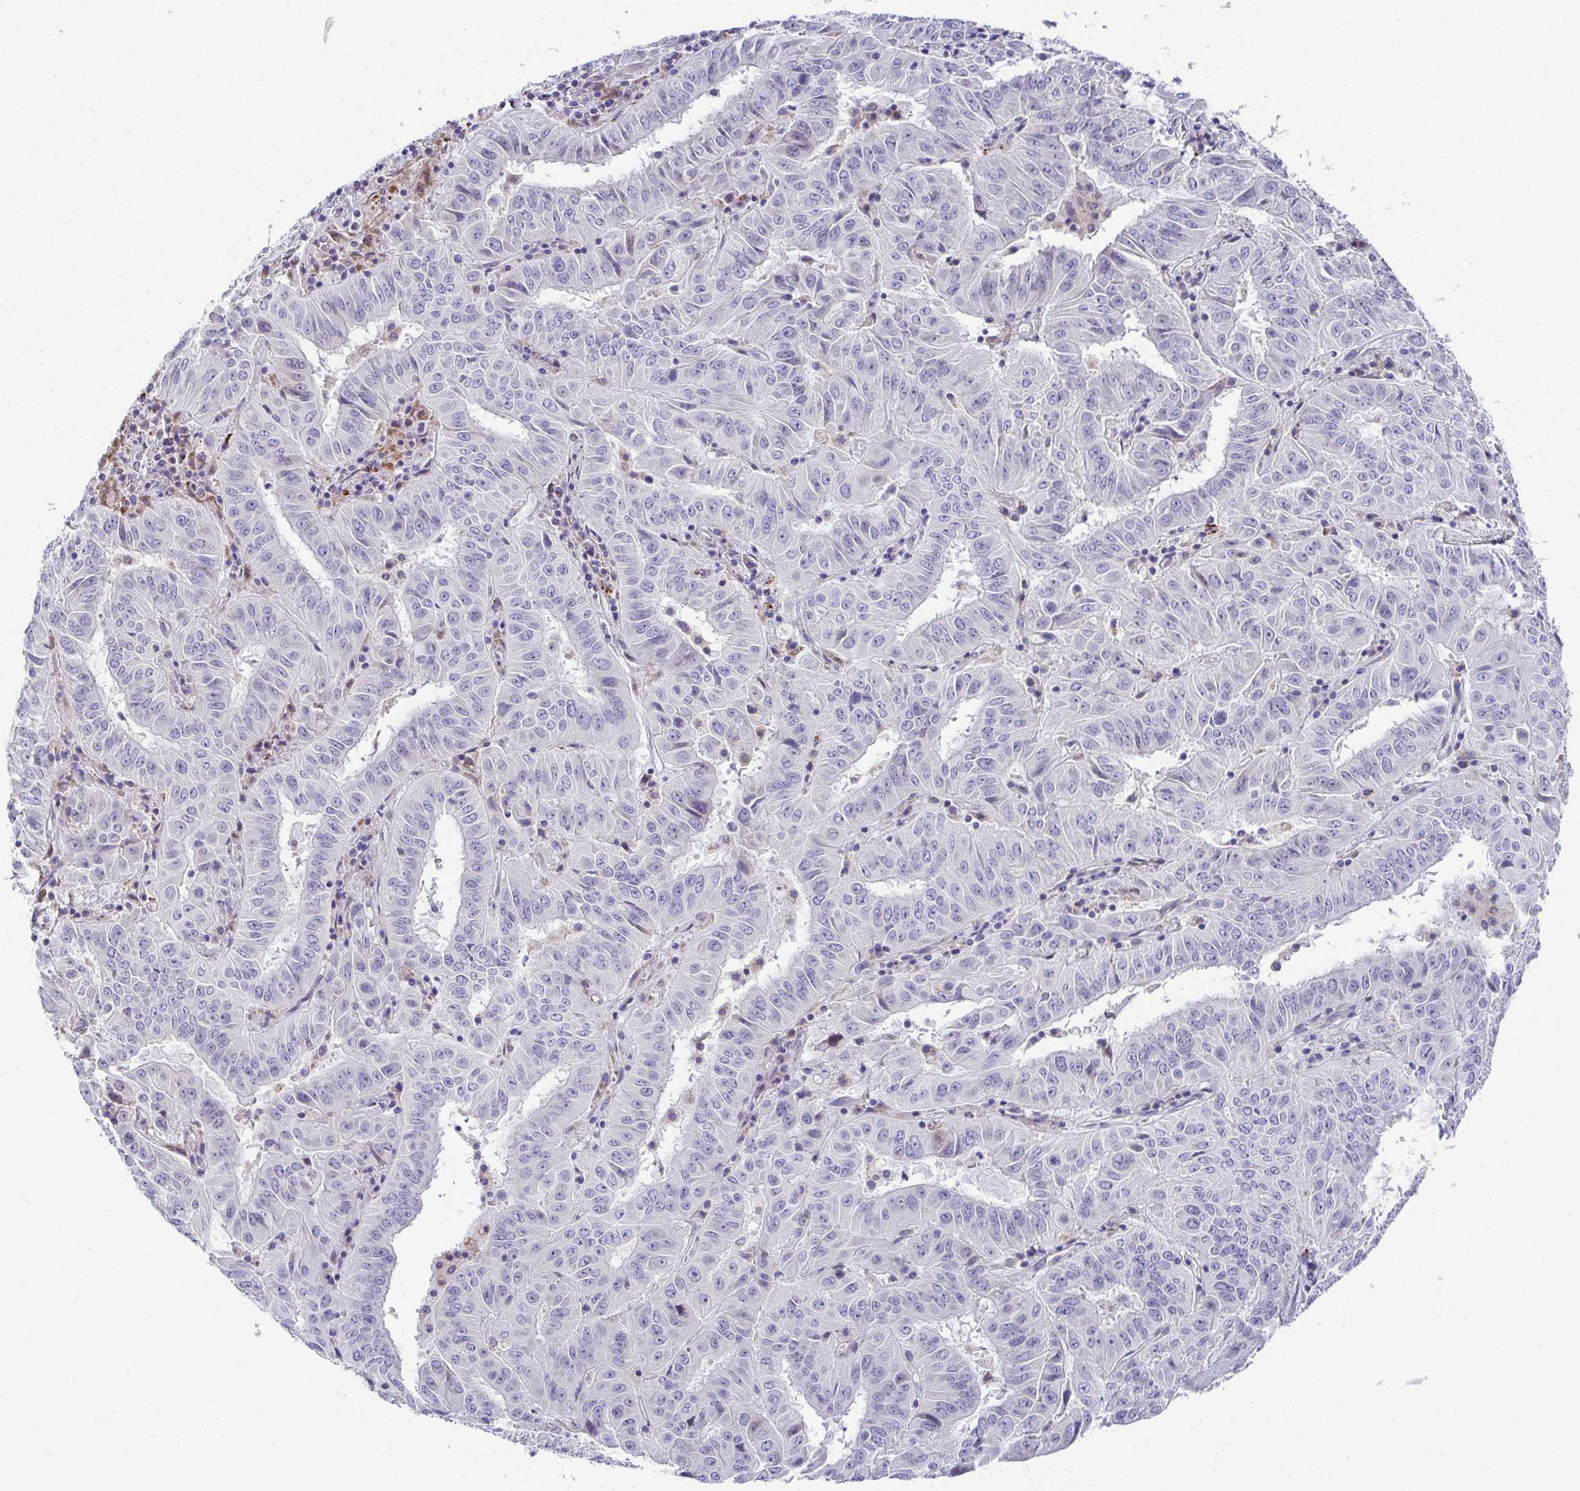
{"staining": {"intensity": "negative", "quantity": "none", "location": "none"}, "tissue": "pancreatic cancer", "cell_type": "Tumor cells", "image_type": "cancer", "snomed": [{"axis": "morphology", "description": "Adenocarcinoma, NOS"}, {"axis": "topography", "description": "Pancreas"}], "caption": "This is a histopathology image of immunohistochemistry staining of pancreatic cancer (adenocarcinoma), which shows no expression in tumor cells. The staining was performed using DAB to visualize the protein expression in brown, while the nuclei were stained in blue with hematoxylin (Magnification: 20x).", "gene": "EXOC5", "patient": {"sex": "male", "age": 63}}